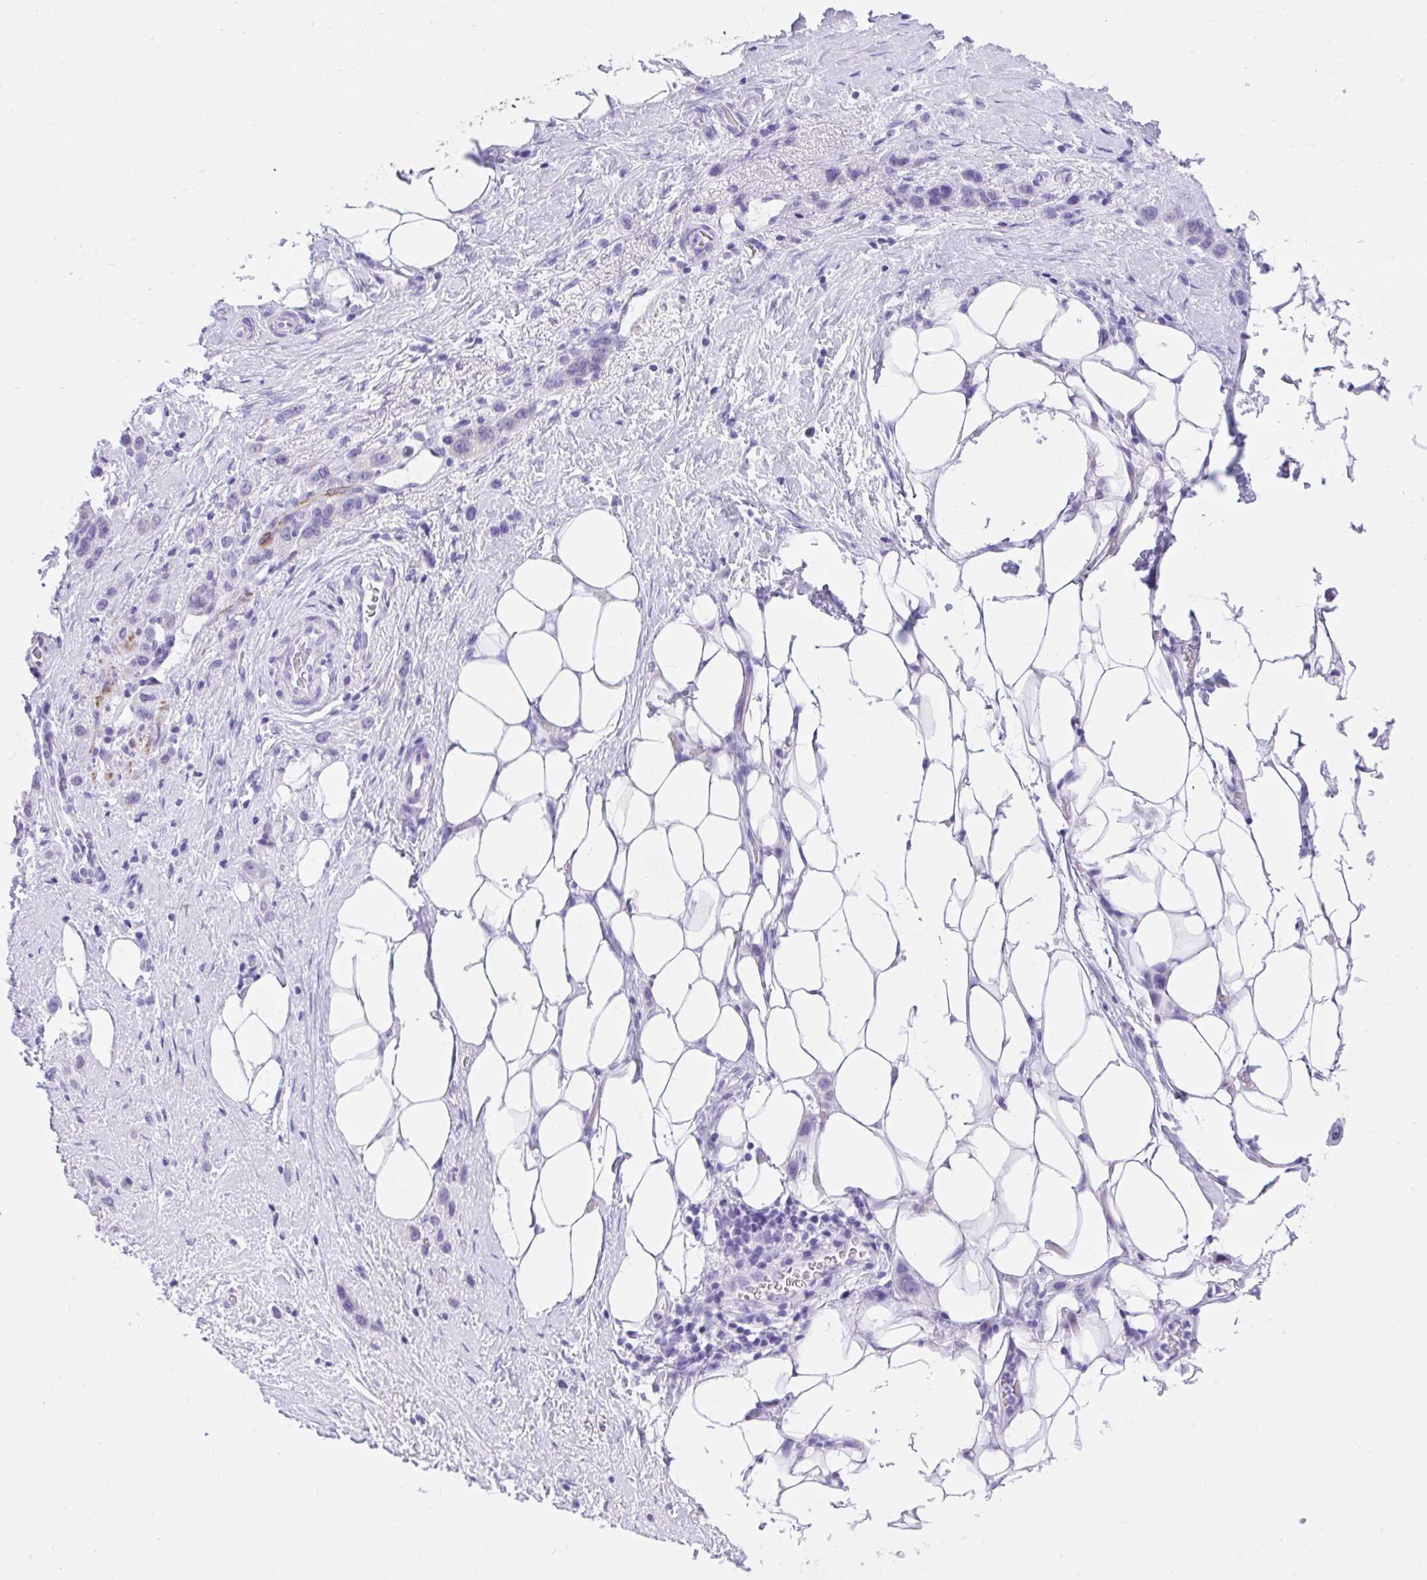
{"staining": {"intensity": "negative", "quantity": "none", "location": "none"}, "tissue": "stomach cancer", "cell_type": "Tumor cells", "image_type": "cancer", "snomed": [{"axis": "morphology", "description": "Adenocarcinoma, NOS"}, {"axis": "topography", "description": "Stomach"}], "caption": "There is no significant positivity in tumor cells of adenocarcinoma (stomach).", "gene": "KCNN4", "patient": {"sex": "female", "age": 65}}